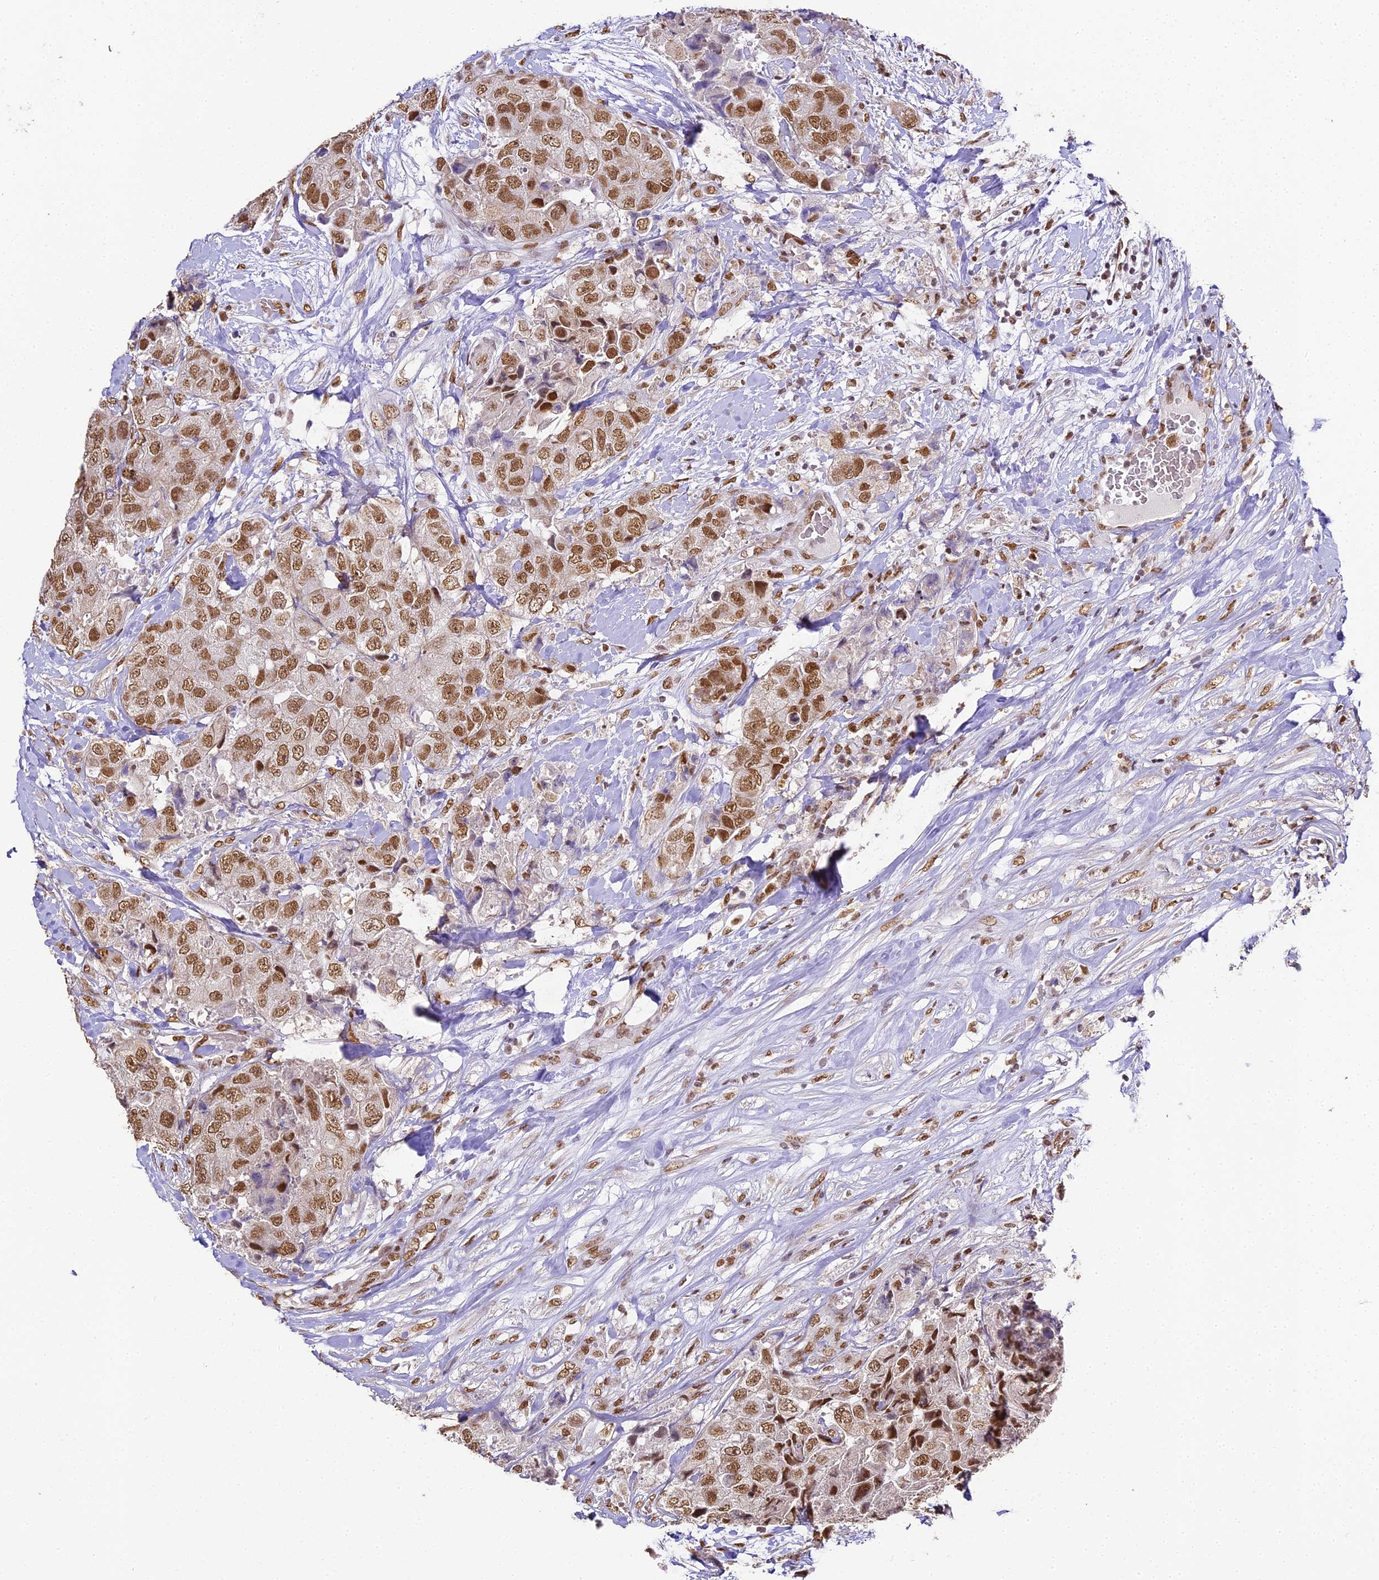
{"staining": {"intensity": "moderate", "quantity": ">75%", "location": "nuclear"}, "tissue": "breast cancer", "cell_type": "Tumor cells", "image_type": "cancer", "snomed": [{"axis": "morphology", "description": "Duct carcinoma"}, {"axis": "topography", "description": "Breast"}], "caption": "Tumor cells reveal medium levels of moderate nuclear staining in about >75% of cells in breast cancer (intraductal carcinoma).", "gene": "HNRNPA1", "patient": {"sex": "female", "age": 62}}